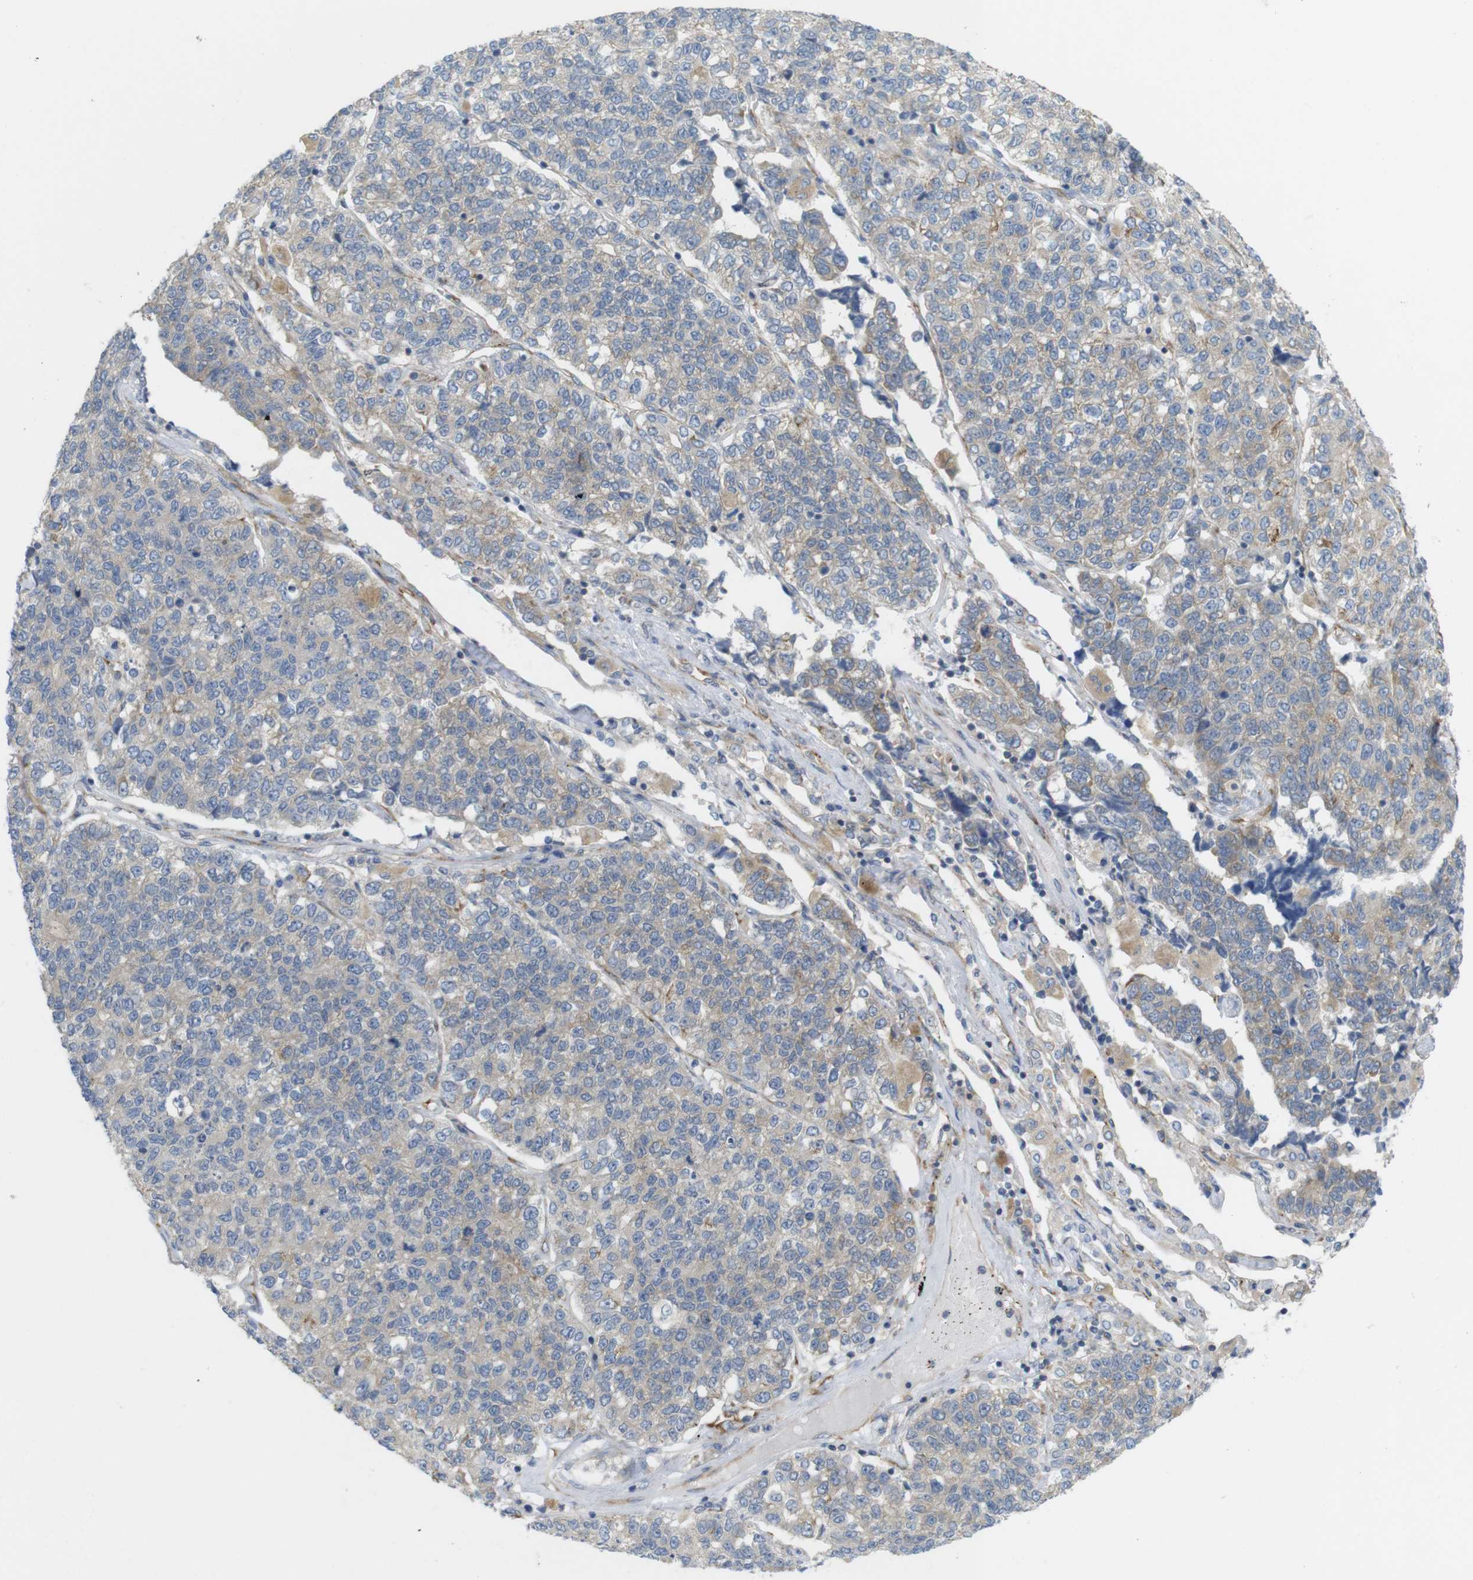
{"staining": {"intensity": "weak", "quantity": ">75%", "location": "cytoplasmic/membranous"}, "tissue": "lung cancer", "cell_type": "Tumor cells", "image_type": "cancer", "snomed": [{"axis": "morphology", "description": "Adenocarcinoma, NOS"}, {"axis": "topography", "description": "Lung"}], "caption": "Lung cancer (adenocarcinoma) was stained to show a protein in brown. There is low levels of weak cytoplasmic/membranous expression in approximately >75% of tumor cells.", "gene": "PCNX2", "patient": {"sex": "male", "age": 49}}